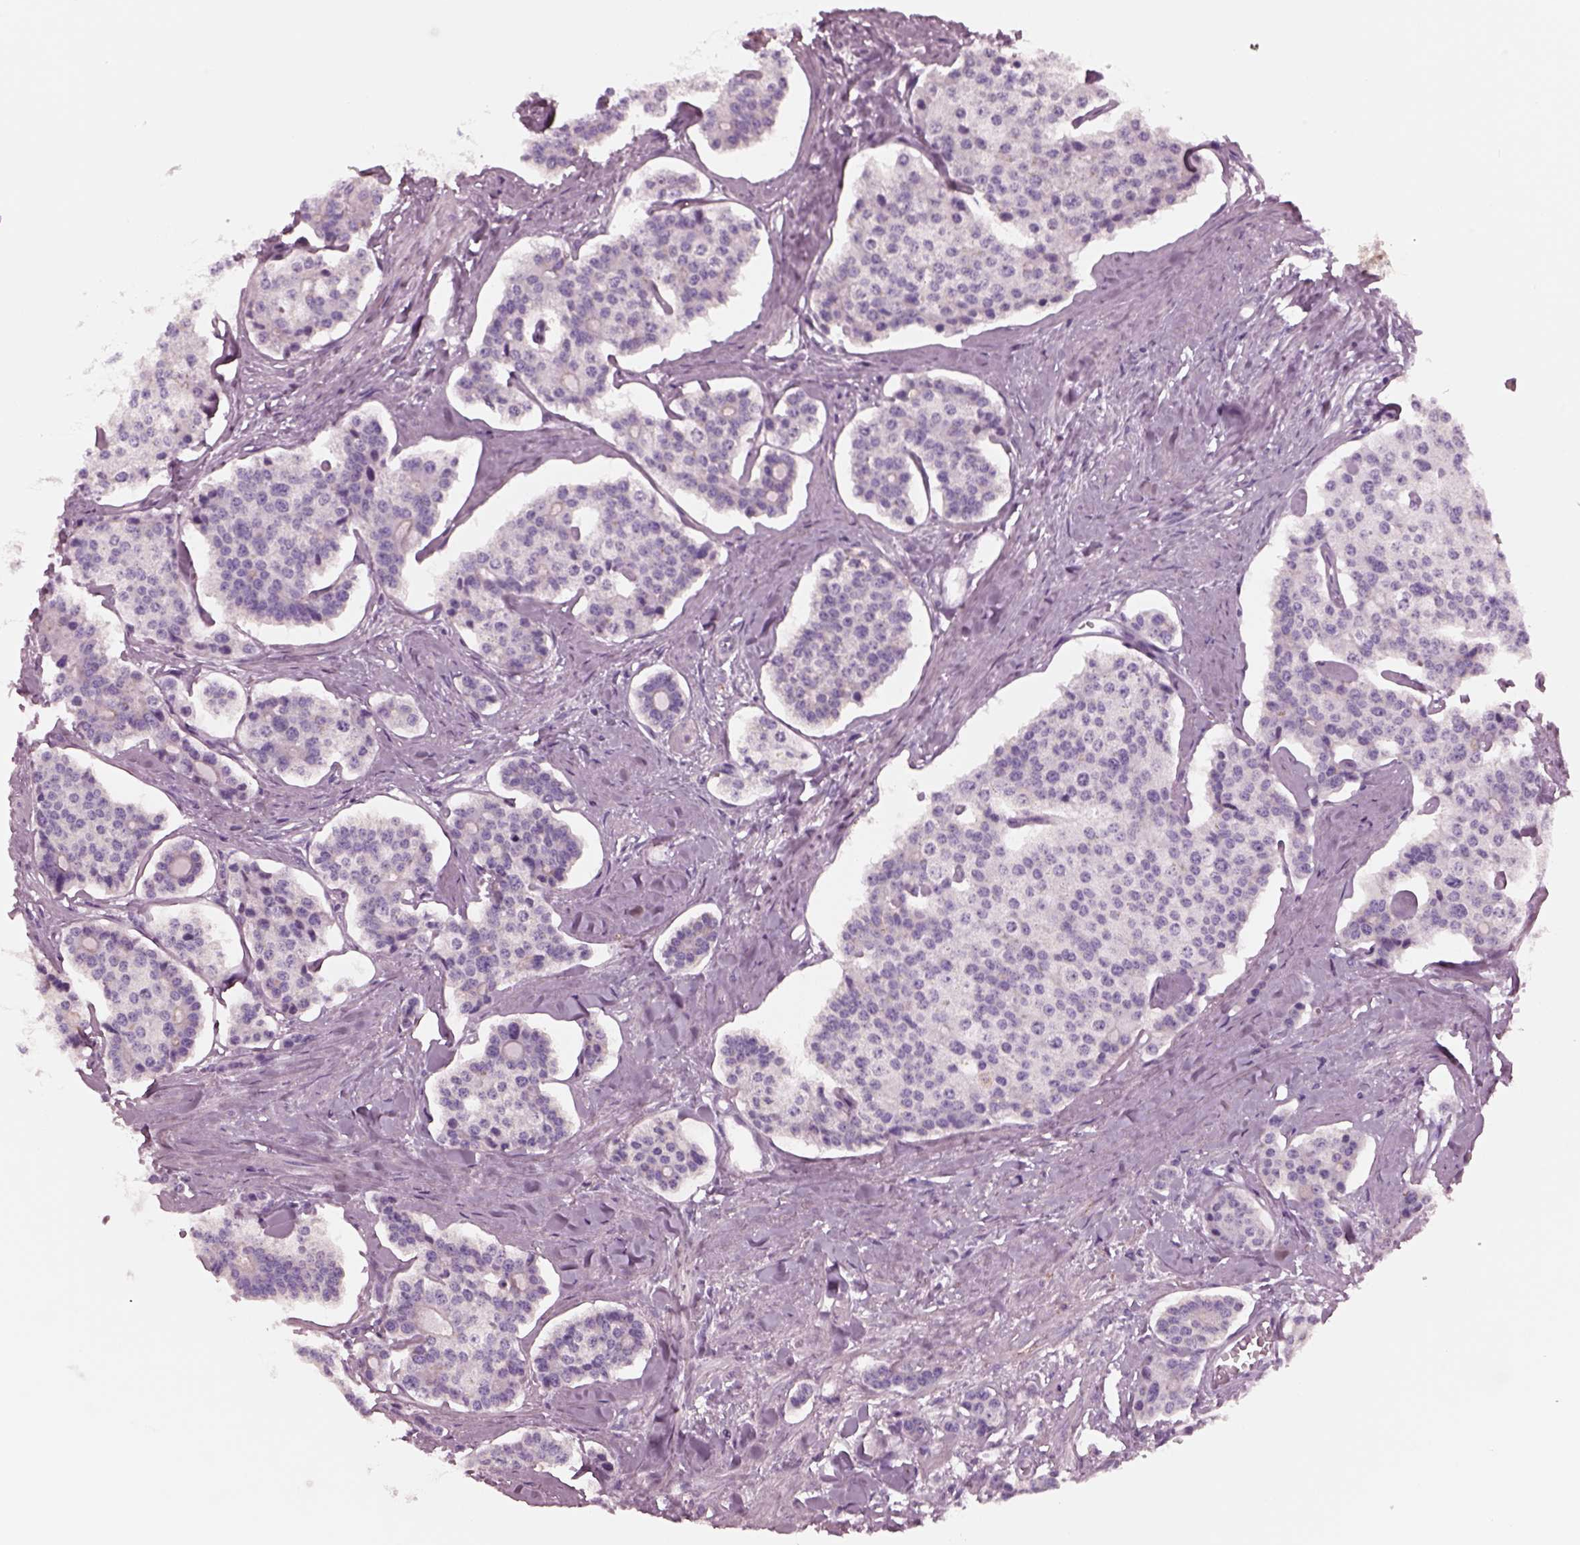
{"staining": {"intensity": "negative", "quantity": "none", "location": "none"}, "tissue": "carcinoid", "cell_type": "Tumor cells", "image_type": "cancer", "snomed": [{"axis": "morphology", "description": "Carcinoid, malignant, NOS"}, {"axis": "topography", "description": "Small intestine"}], "caption": "DAB immunohistochemical staining of carcinoid demonstrates no significant positivity in tumor cells. Nuclei are stained in blue.", "gene": "GDF11", "patient": {"sex": "female", "age": 65}}